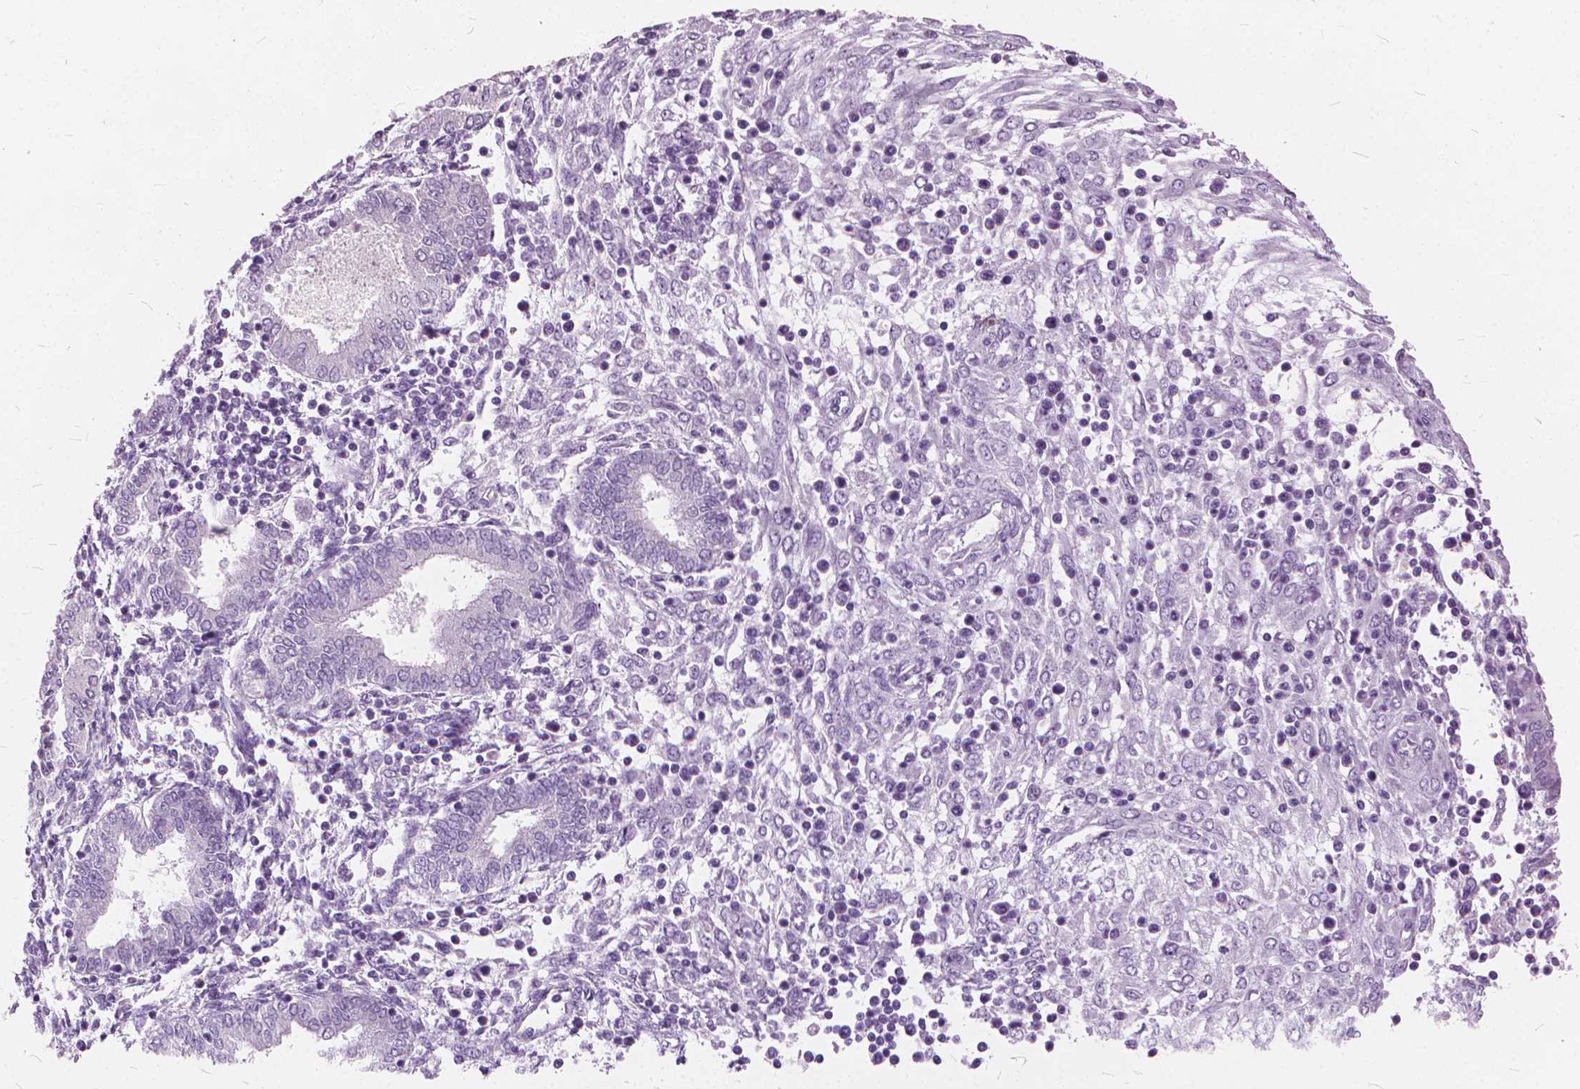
{"staining": {"intensity": "negative", "quantity": "none", "location": "none"}, "tissue": "endometrium", "cell_type": "Cells in endometrial stroma", "image_type": "normal", "snomed": [{"axis": "morphology", "description": "Normal tissue, NOS"}, {"axis": "topography", "description": "Endometrium"}], "caption": "The histopathology image shows no staining of cells in endometrial stroma in normal endometrium. (DAB IHC with hematoxylin counter stain).", "gene": "DNM1", "patient": {"sex": "female", "age": 42}}